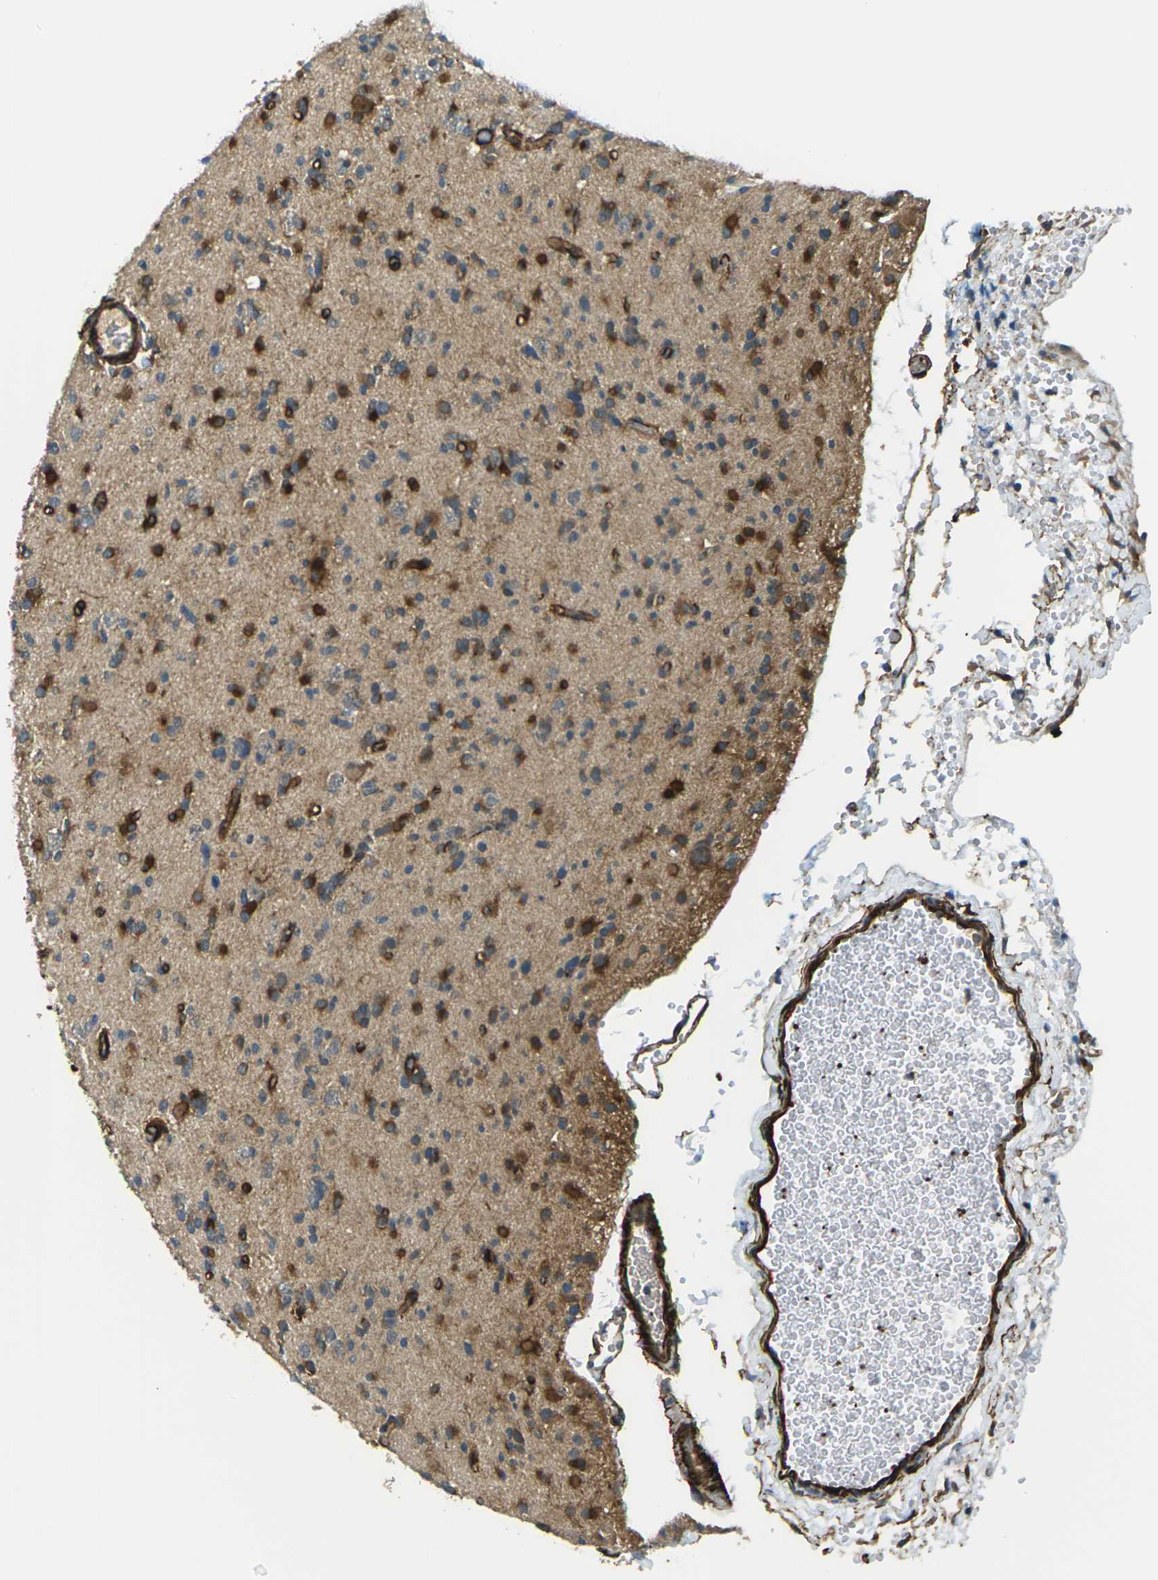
{"staining": {"intensity": "strong", "quantity": "<25%", "location": "cytoplasmic/membranous"}, "tissue": "glioma", "cell_type": "Tumor cells", "image_type": "cancer", "snomed": [{"axis": "morphology", "description": "Glioma, malignant, Low grade"}, {"axis": "topography", "description": "Brain"}], "caption": "There is medium levels of strong cytoplasmic/membranous expression in tumor cells of glioma, as demonstrated by immunohistochemical staining (brown color).", "gene": "GRAMD1C", "patient": {"sex": "female", "age": 22}}